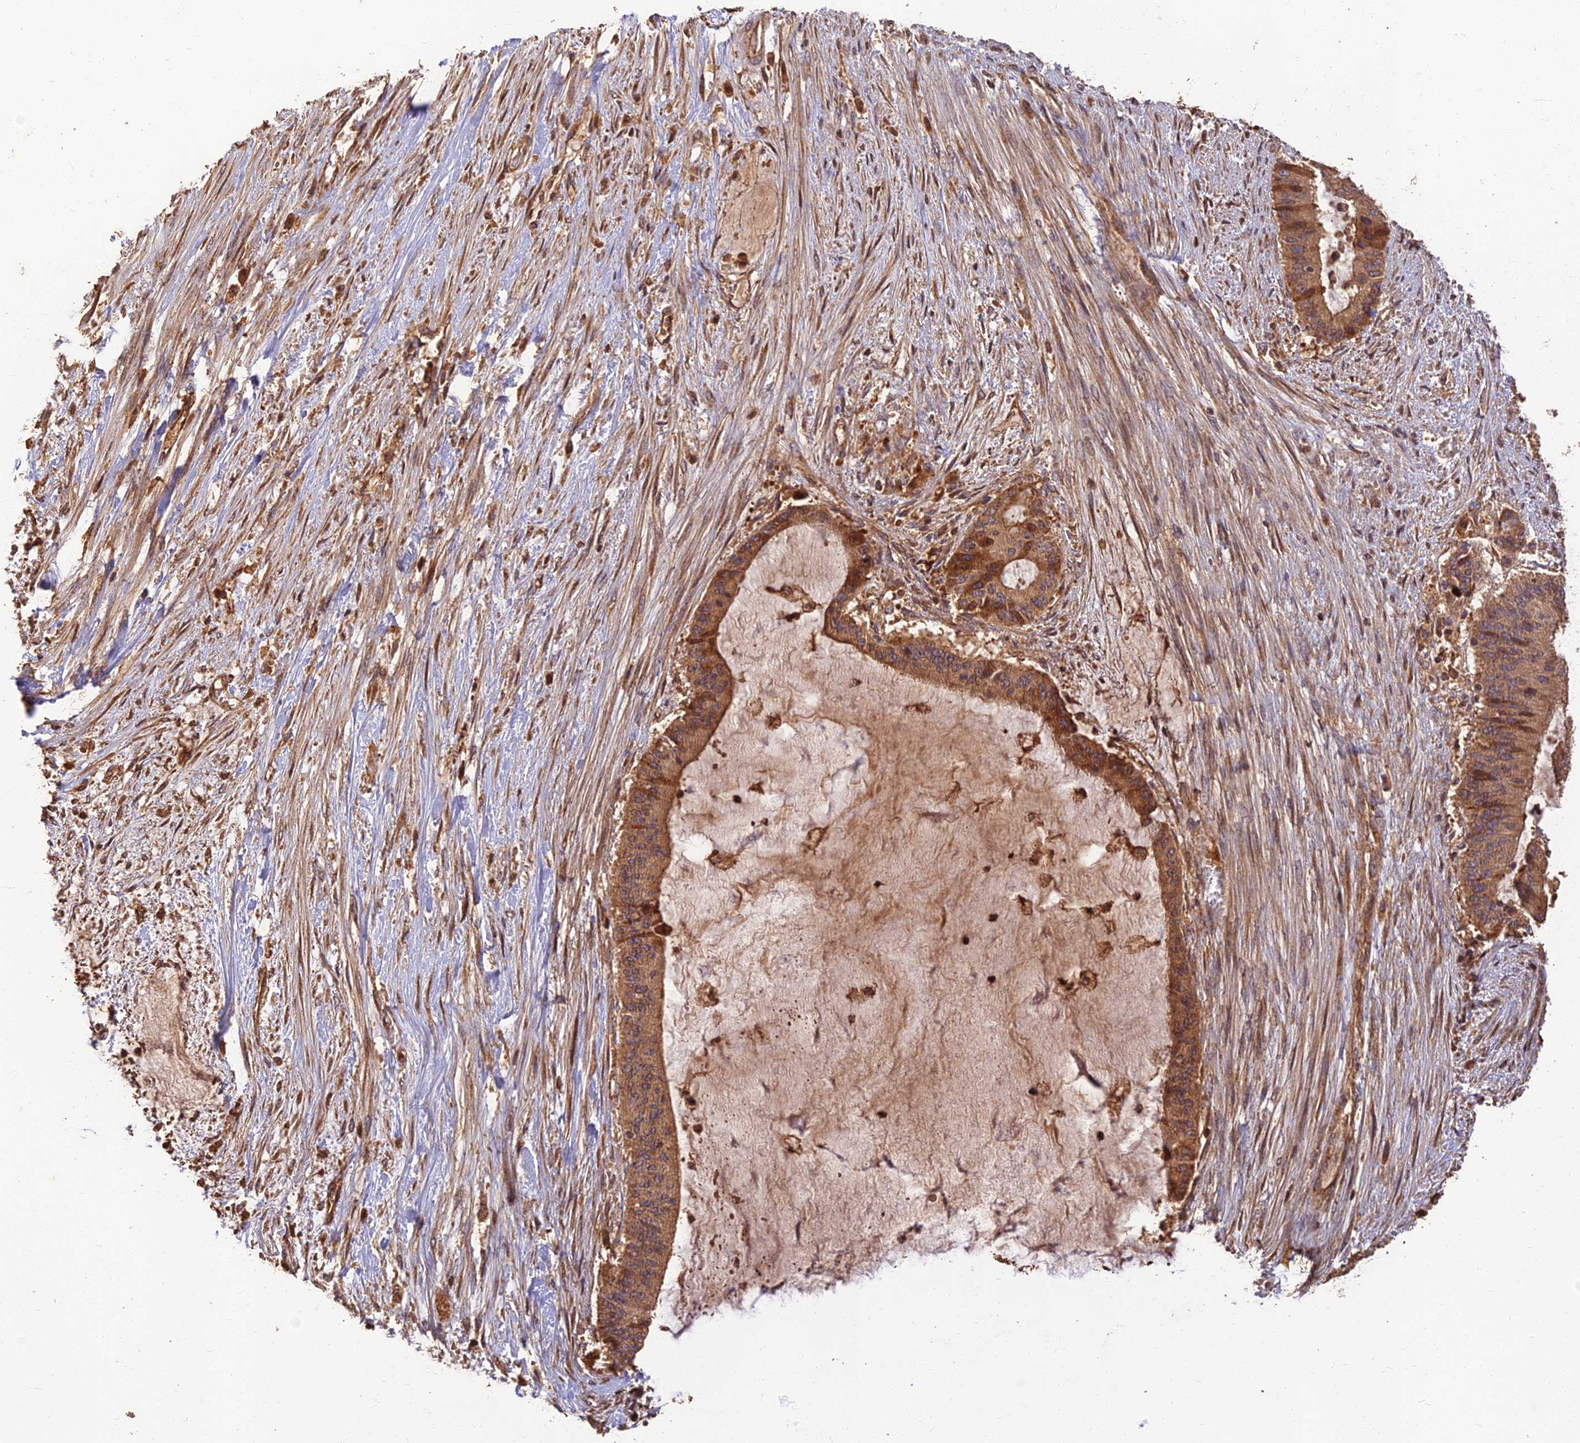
{"staining": {"intensity": "moderate", "quantity": ">75%", "location": "cytoplasmic/membranous"}, "tissue": "liver cancer", "cell_type": "Tumor cells", "image_type": "cancer", "snomed": [{"axis": "morphology", "description": "Normal tissue, NOS"}, {"axis": "morphology", "description": "Cholangiocarcinoma"}, {"axis": "topography", "description": "Liver"}, {"axis": "topography", "description": "Peripheral nerve tissue"}], "caption": "A brown stain shows moderate cytoplasmic/membranous staining of a protein in liver cancer tumor cells. (IHC, brightfield microscopy, high magnification).", "gene": "CORO1C", "patient": {"sex": "female", "age": 73}}